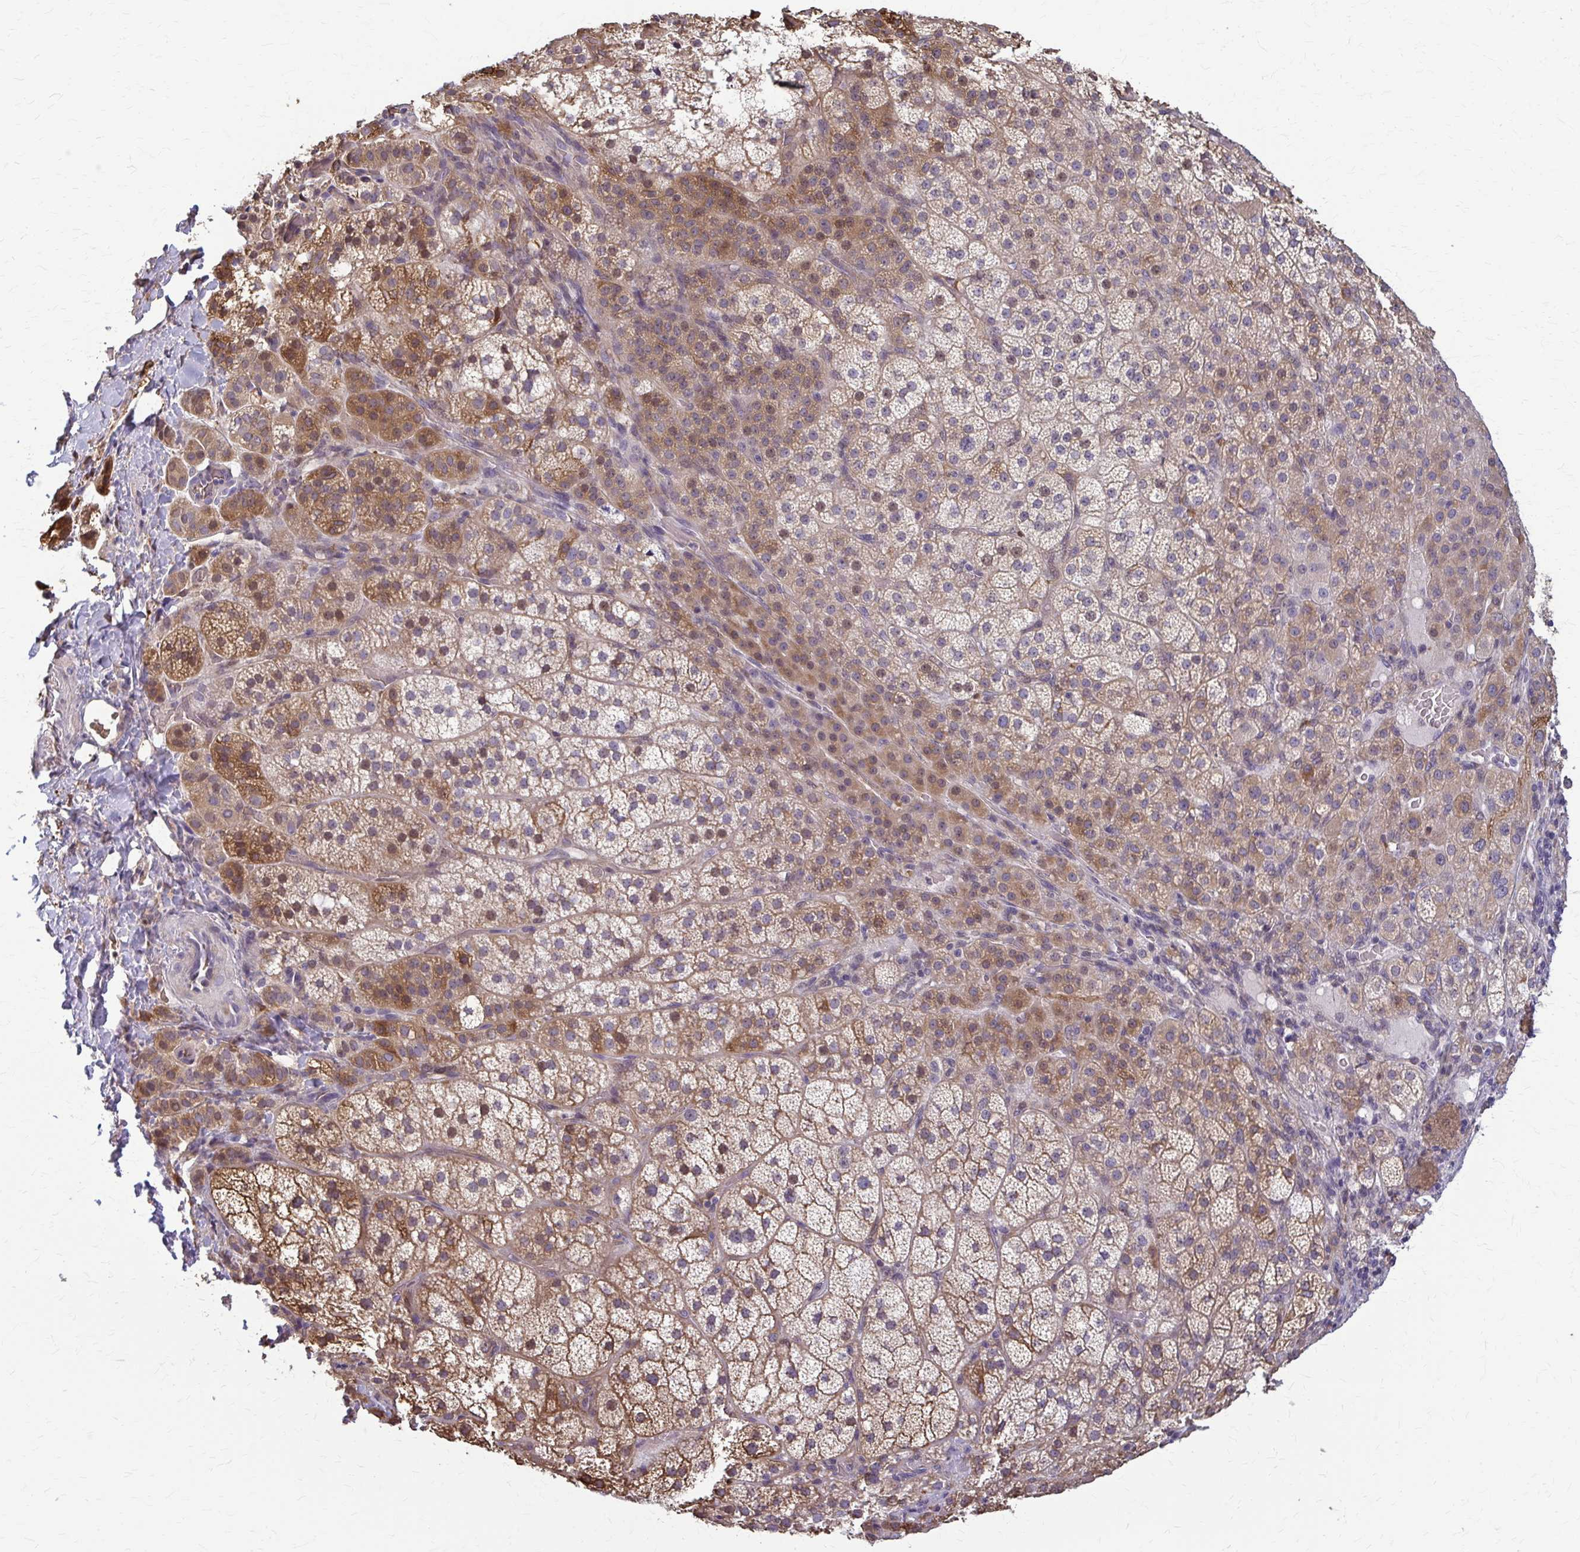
{"staining": {"intensity": "moderate", "quantity": ">75%", "location": "cytoplasmic/membranous,nuclear"}, "tissue": "adrenal gland", "cell_type": "Glandular cells", "image_type": "normal", "snomed": [{"axis": "morphology", "description": "Normal tissue, NOS"}, {"axis": "topography", "description": "Adrenal gland"}], "caption": "Immunohistochemical staining of benign human adrenal gland reveals >75% levels of moderate cytoplasmic/membranous,nuclear protein staining in approximately >75% of glandular cells.", "gene": "ZNF34", "patient": {"sex": "female", "age": 60}}